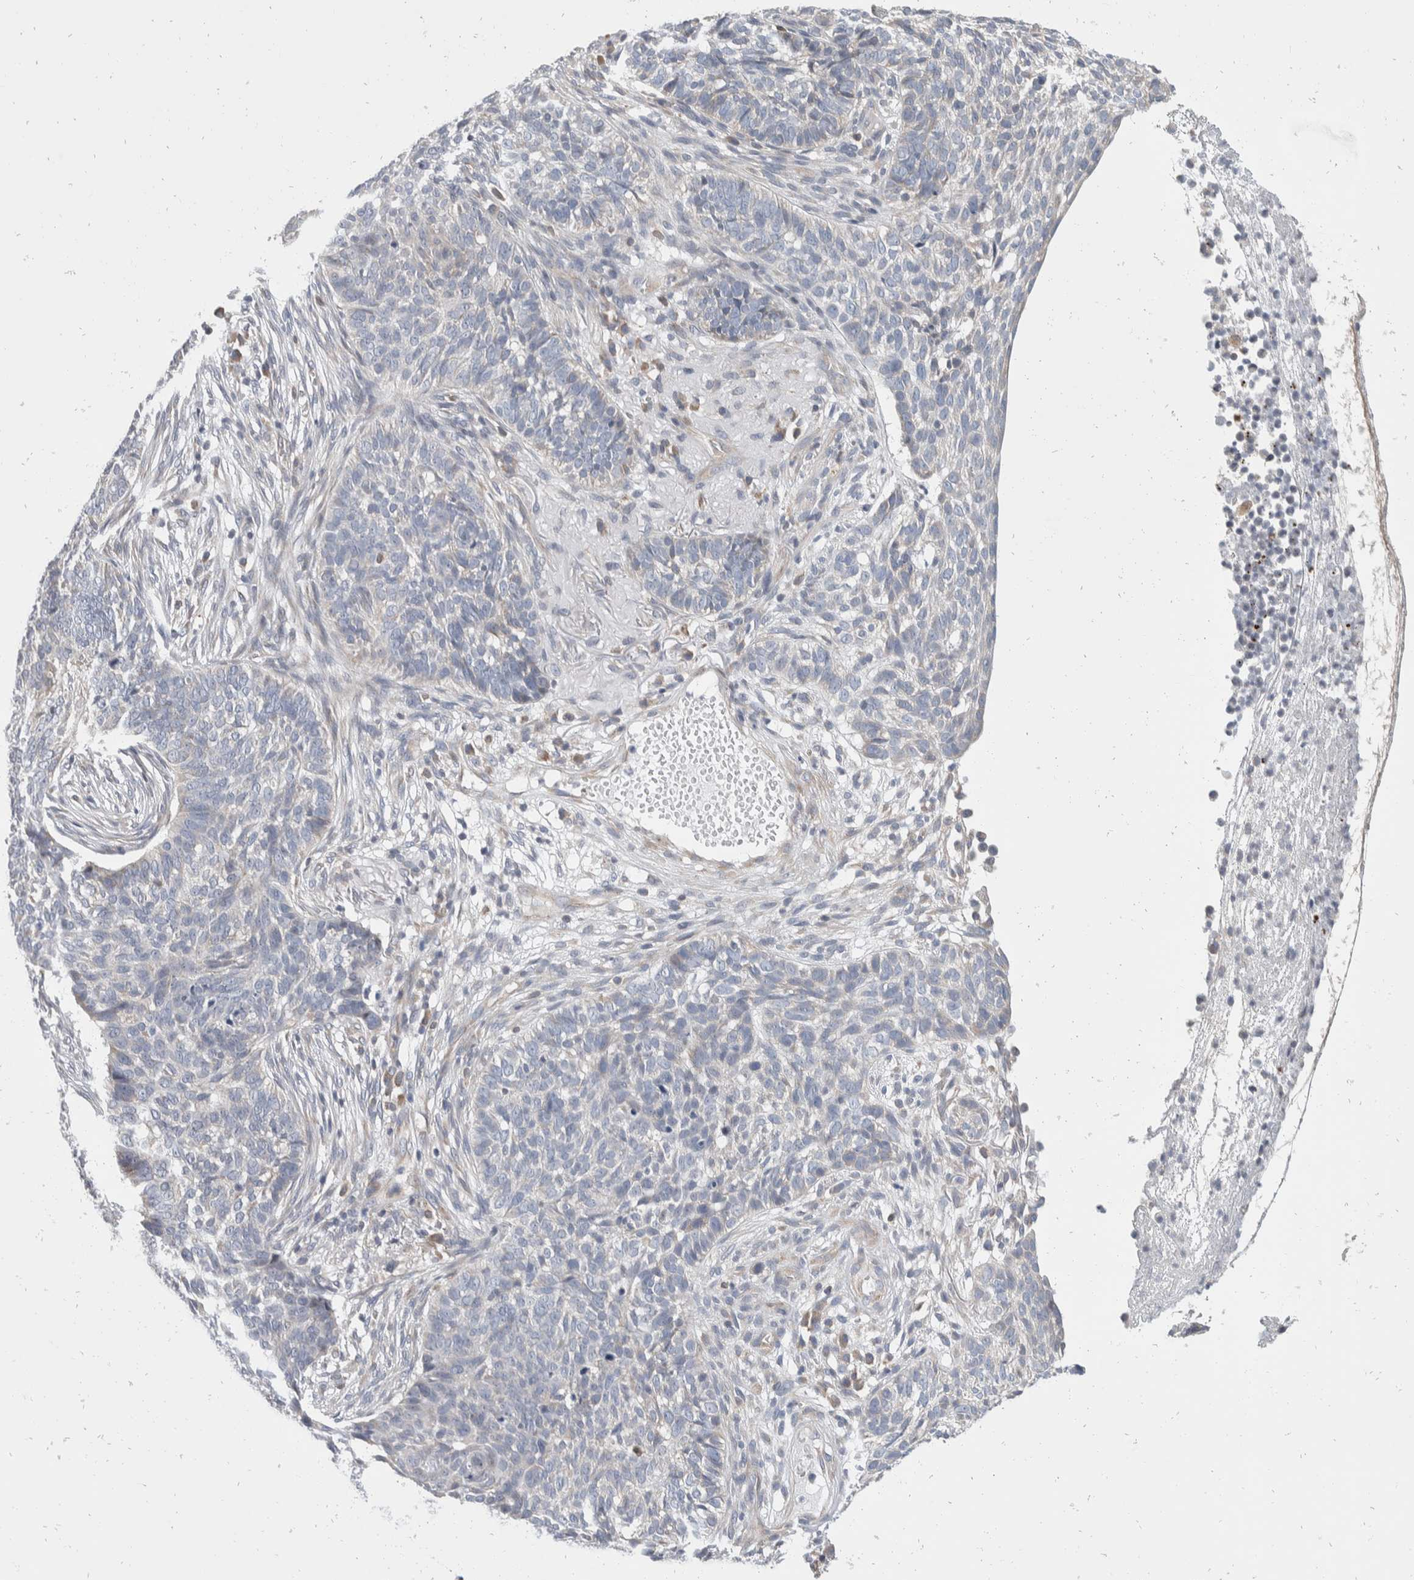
{"staining": {"intensity": "negative", "quantity": "none", "location": "none"}, "tissue": "skin cancer", "cell_type": "Tumor cells", "image_type": "cancer", "snomed": [{"axis": "morphology", "description": "Basal cell carcinoma"}, {"axis": "topography", "description": "Skin"}], "caption": "A photomicrograph of skin basal cell carcinoma stained for a protein exhibits no brown staining in tumor cells.", "gene": "TMEM245", "patient": {"sex": "male", "age": 85}}